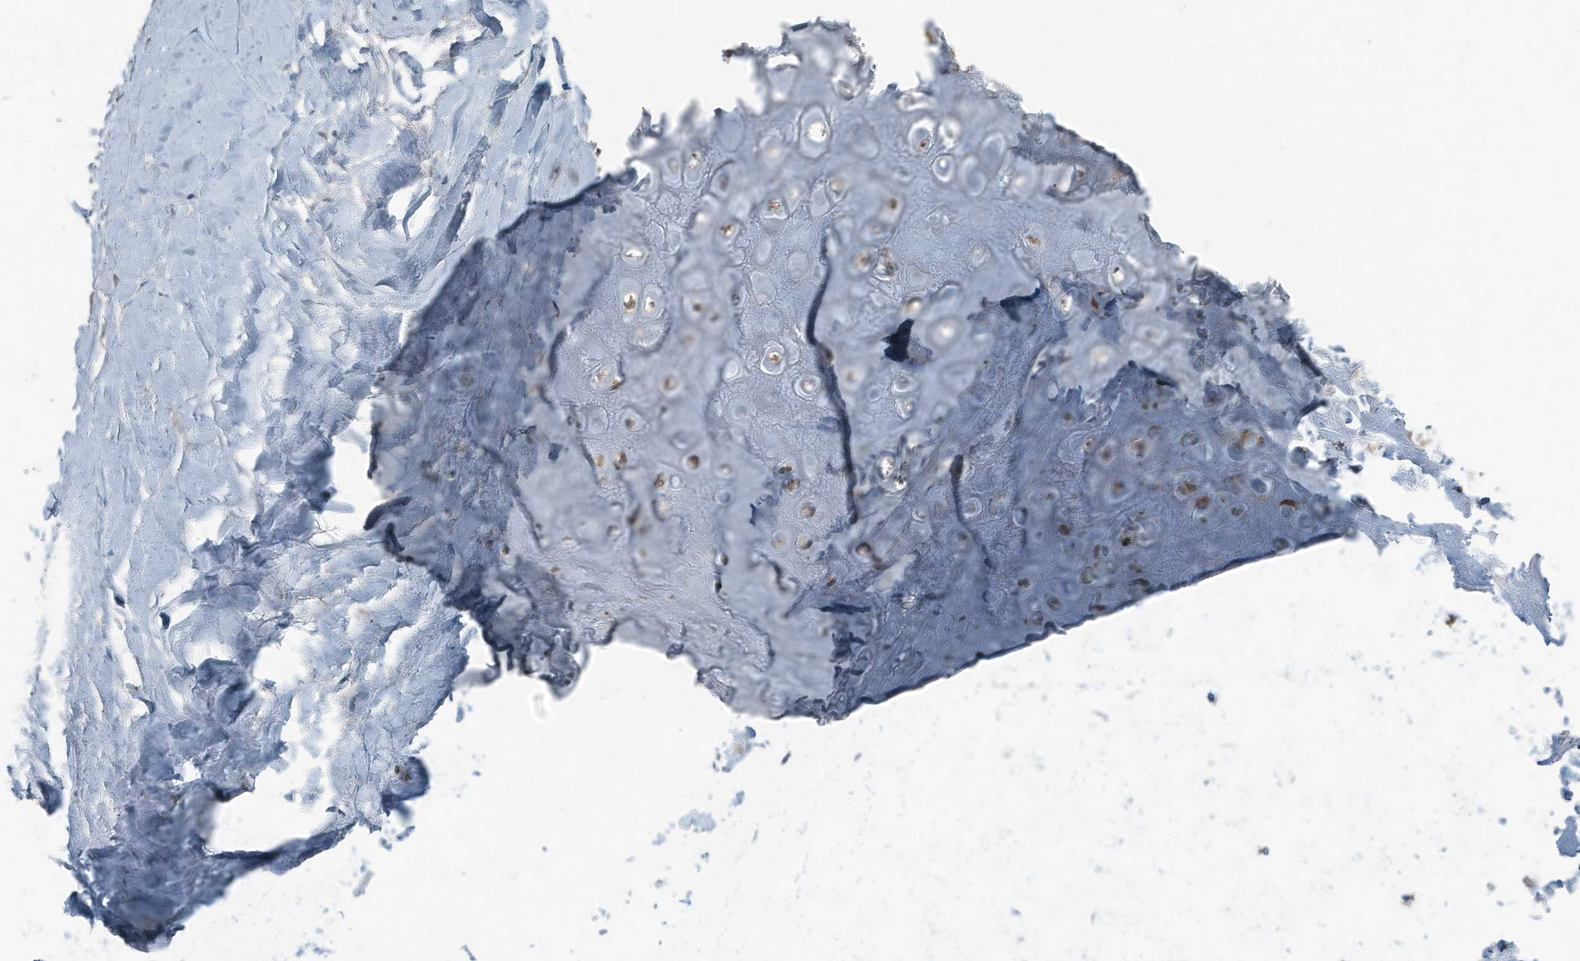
{"staining": {"intensity": "weak", "quantity": "25%-75%", "location": "cytoplasmic/membranous"}, "tissue": "adipose tissue", "cell_type": "Adipocytes", "image_type": "normal", "snomed": [{"axis": "morphology", "description": "Normal tissue, NOS"}, {"axis": "morphology", "description": "Basal cell carcinoma"}, {"axis": "topography", "description": "Skin"}], "caption": "High-magnification brightfield microscopy of unremarkable adipose tissue stained with DAB (brown) and counterstained with hematoxylin (blue). adipocytes exhibit weak cytoplasmic/membranous positivity is appreciated in approximately25%-75% of cells.", "gene": "MT", "patient": {"sex": "female", "age": 89}}